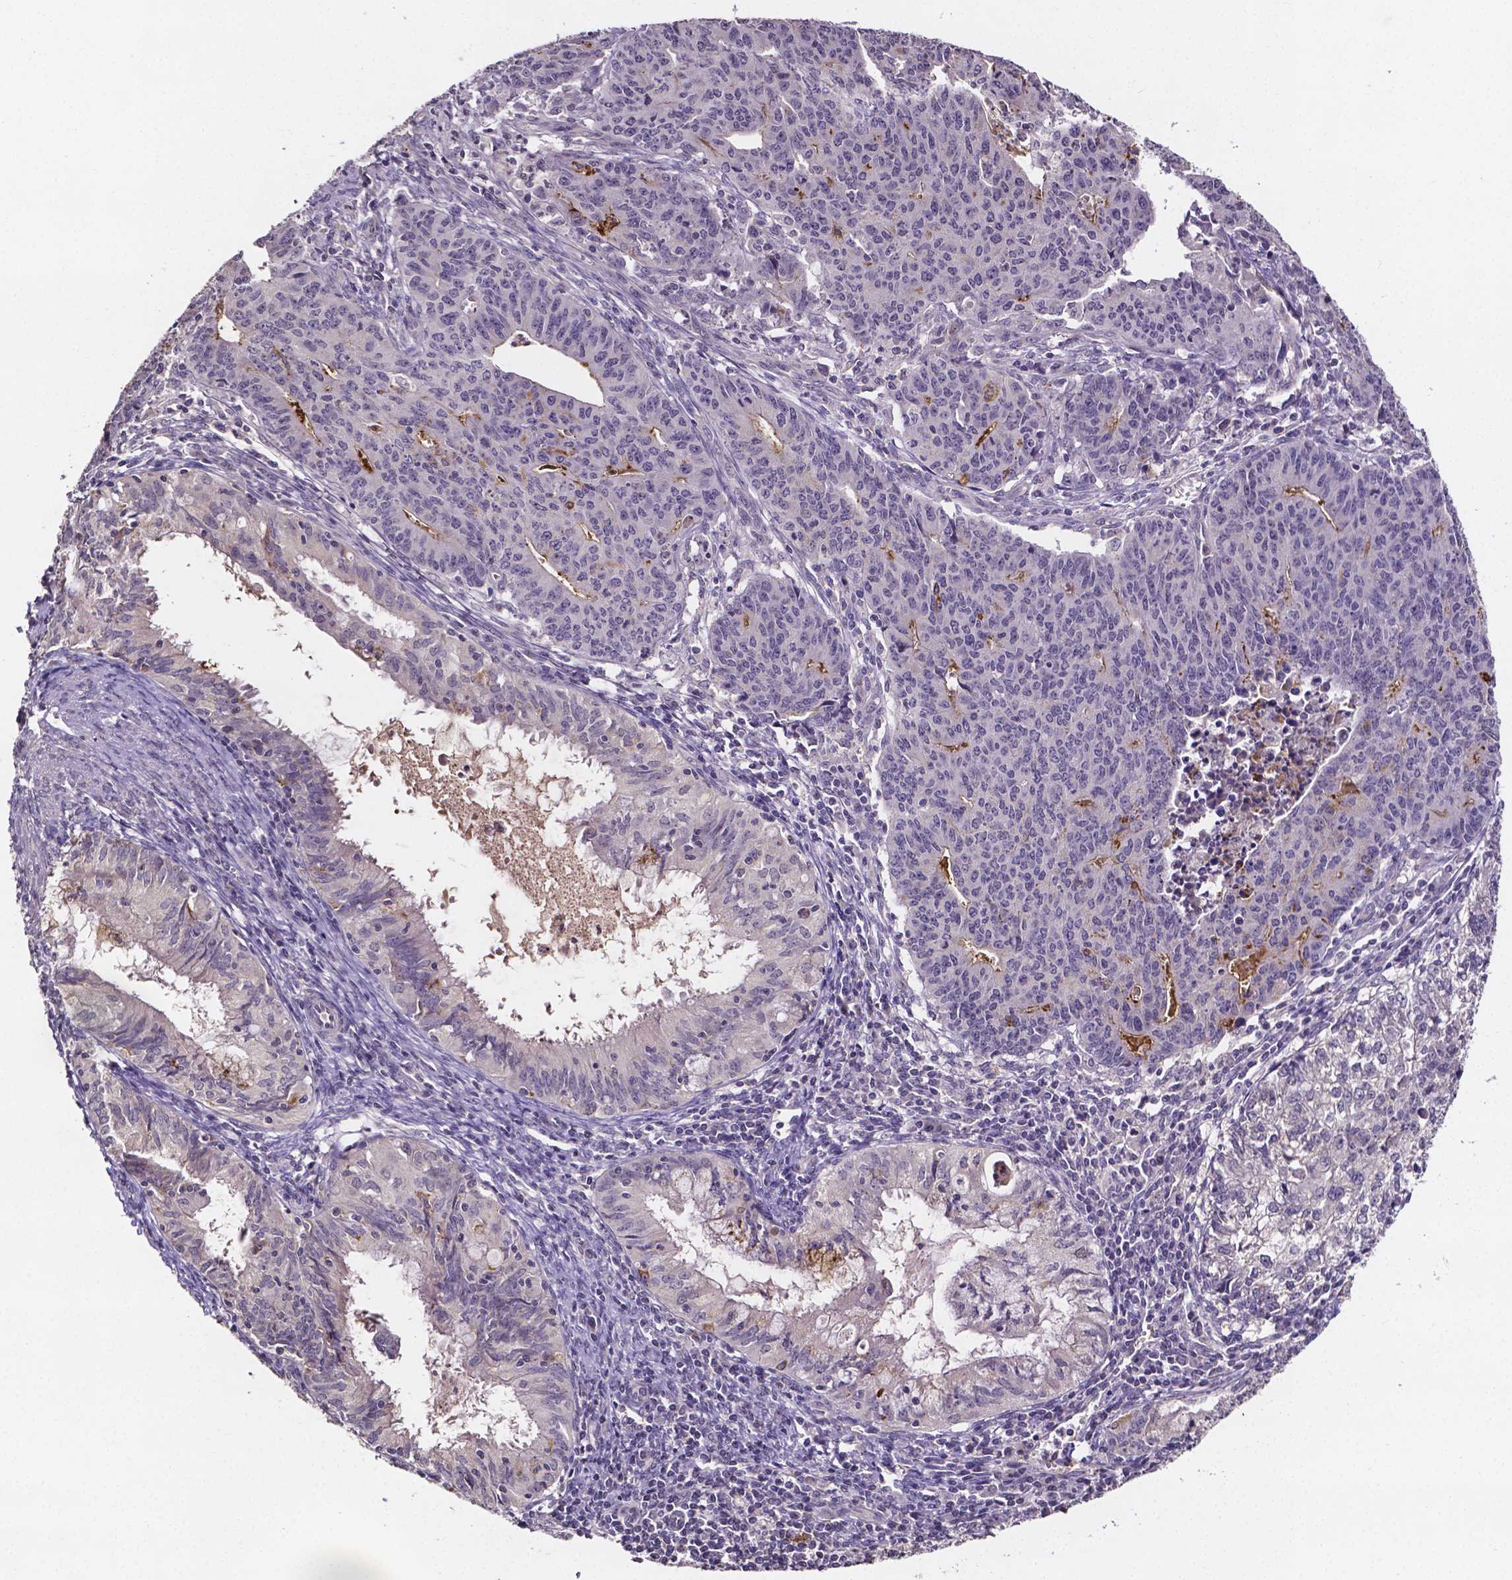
{"staining": {"intensity": "negative", "quantity": "none", "location": "none"}, "tissue": "endometrial cancer", "cell_type": "Tumor cells", "image_type": "cancer", "snomed": [{"axis": "morphology", "description": "Adenocarcinoma, NOS"}, {"axis": "topography", "description": "Endometrium"}], "caption": "A photomicrograph of endometrial cancer stained for a protein demonstrates no brown staining in tumor cells.", "gene": "NRGN", "patient": {"sex": "female", "age": 59}}